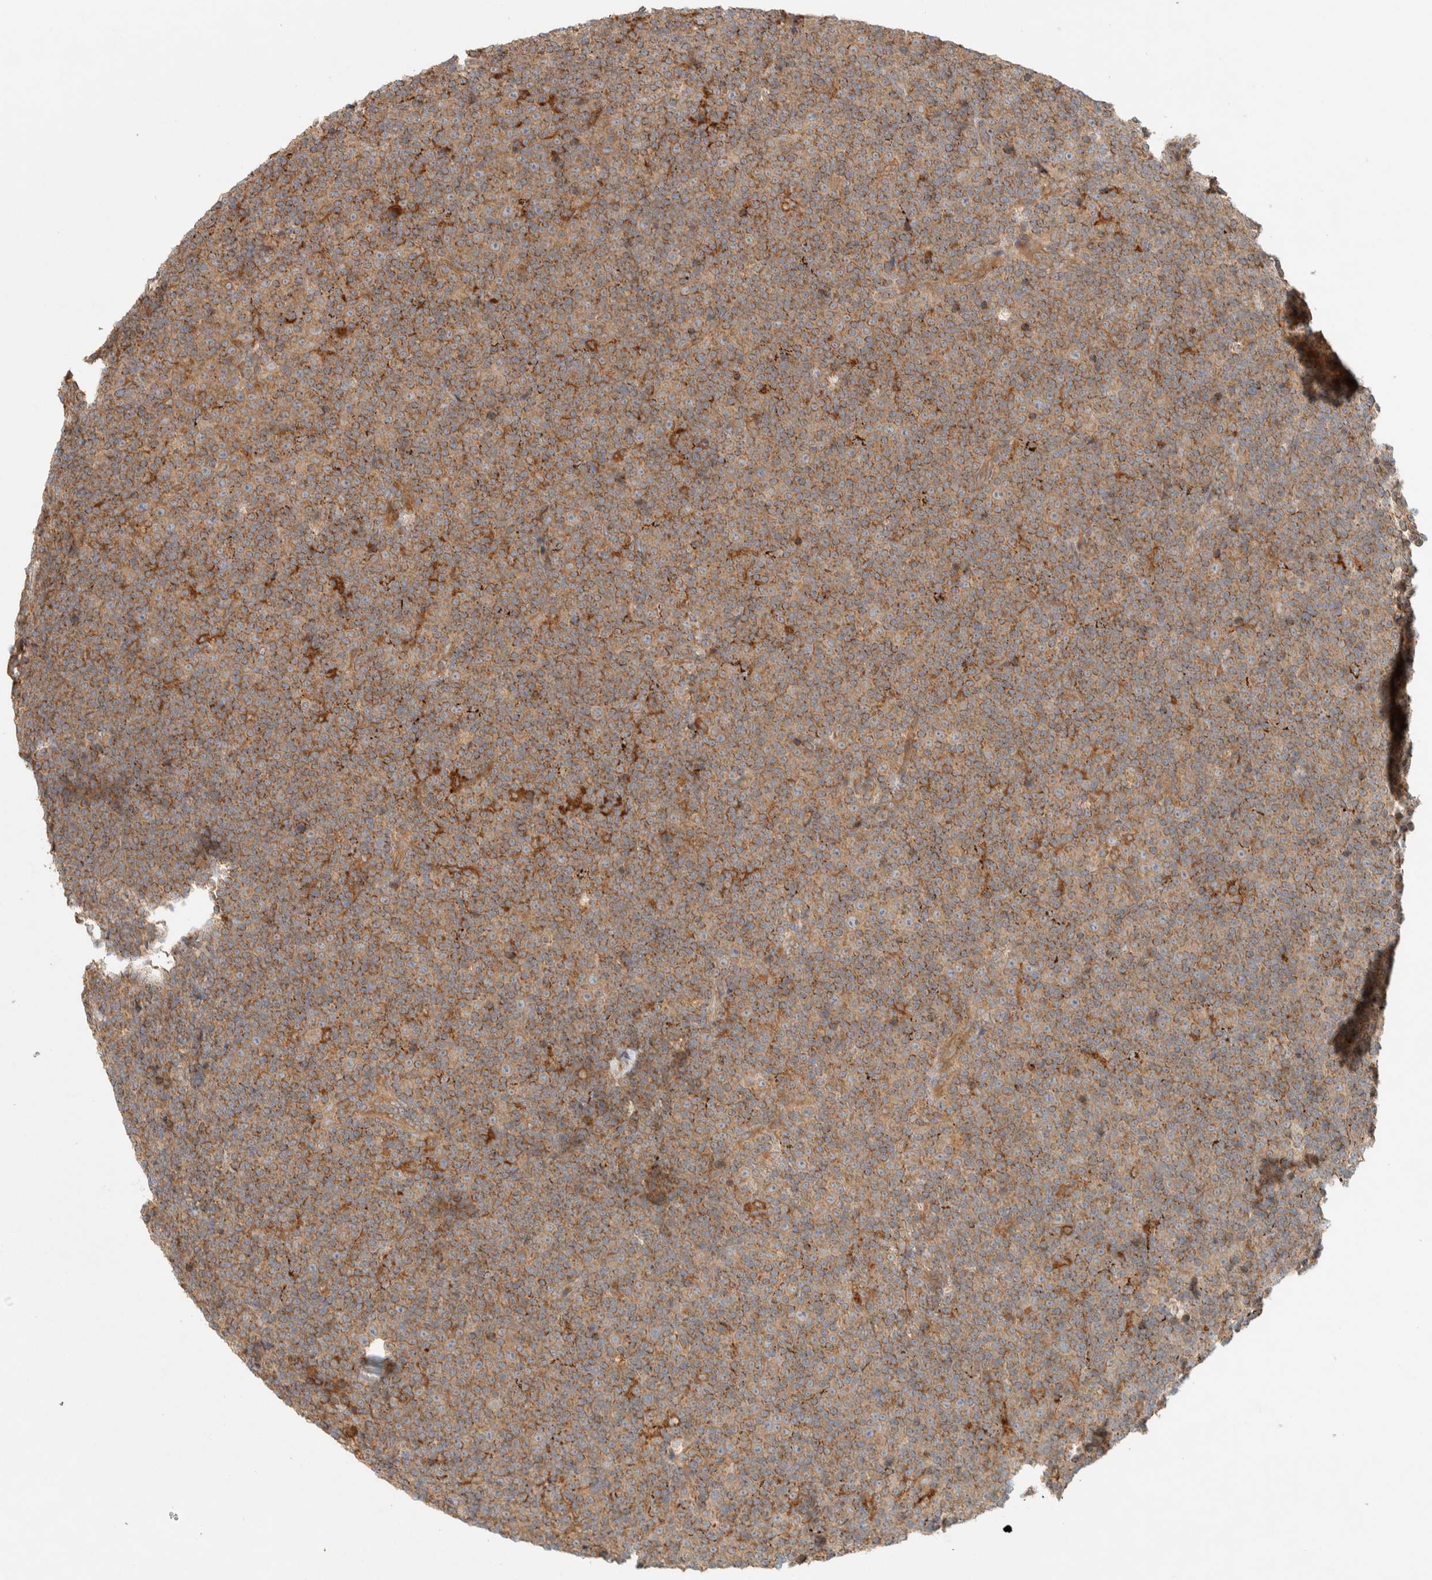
{"staining": {"intensity": "moderate", "quantity": ">75%", "location": "cytoplasmic/membranous"}, "tissue": "lymphoma", "cell_type": "Tumor cells", "image_type": "cancer", "snomed": [{"axis": "morphology", "description": "Malignant lymphoma, non-Hodgkin's type, Low grade"}, {"axis": "topography", "description": "Lymph node"}], "caption": "Immunohistochemistry of human low-grade malignant lymphoma, non-Hodgkin's type demonstrates medium levels of moderate cytoplasmic/membranous staining in approximately >75% of tumor cells. Ihc stains the protein of interest in brown and the nuclei are stained blue.", "gene": "FAM167A", "patient": {"sex": "female", "age": 67}}